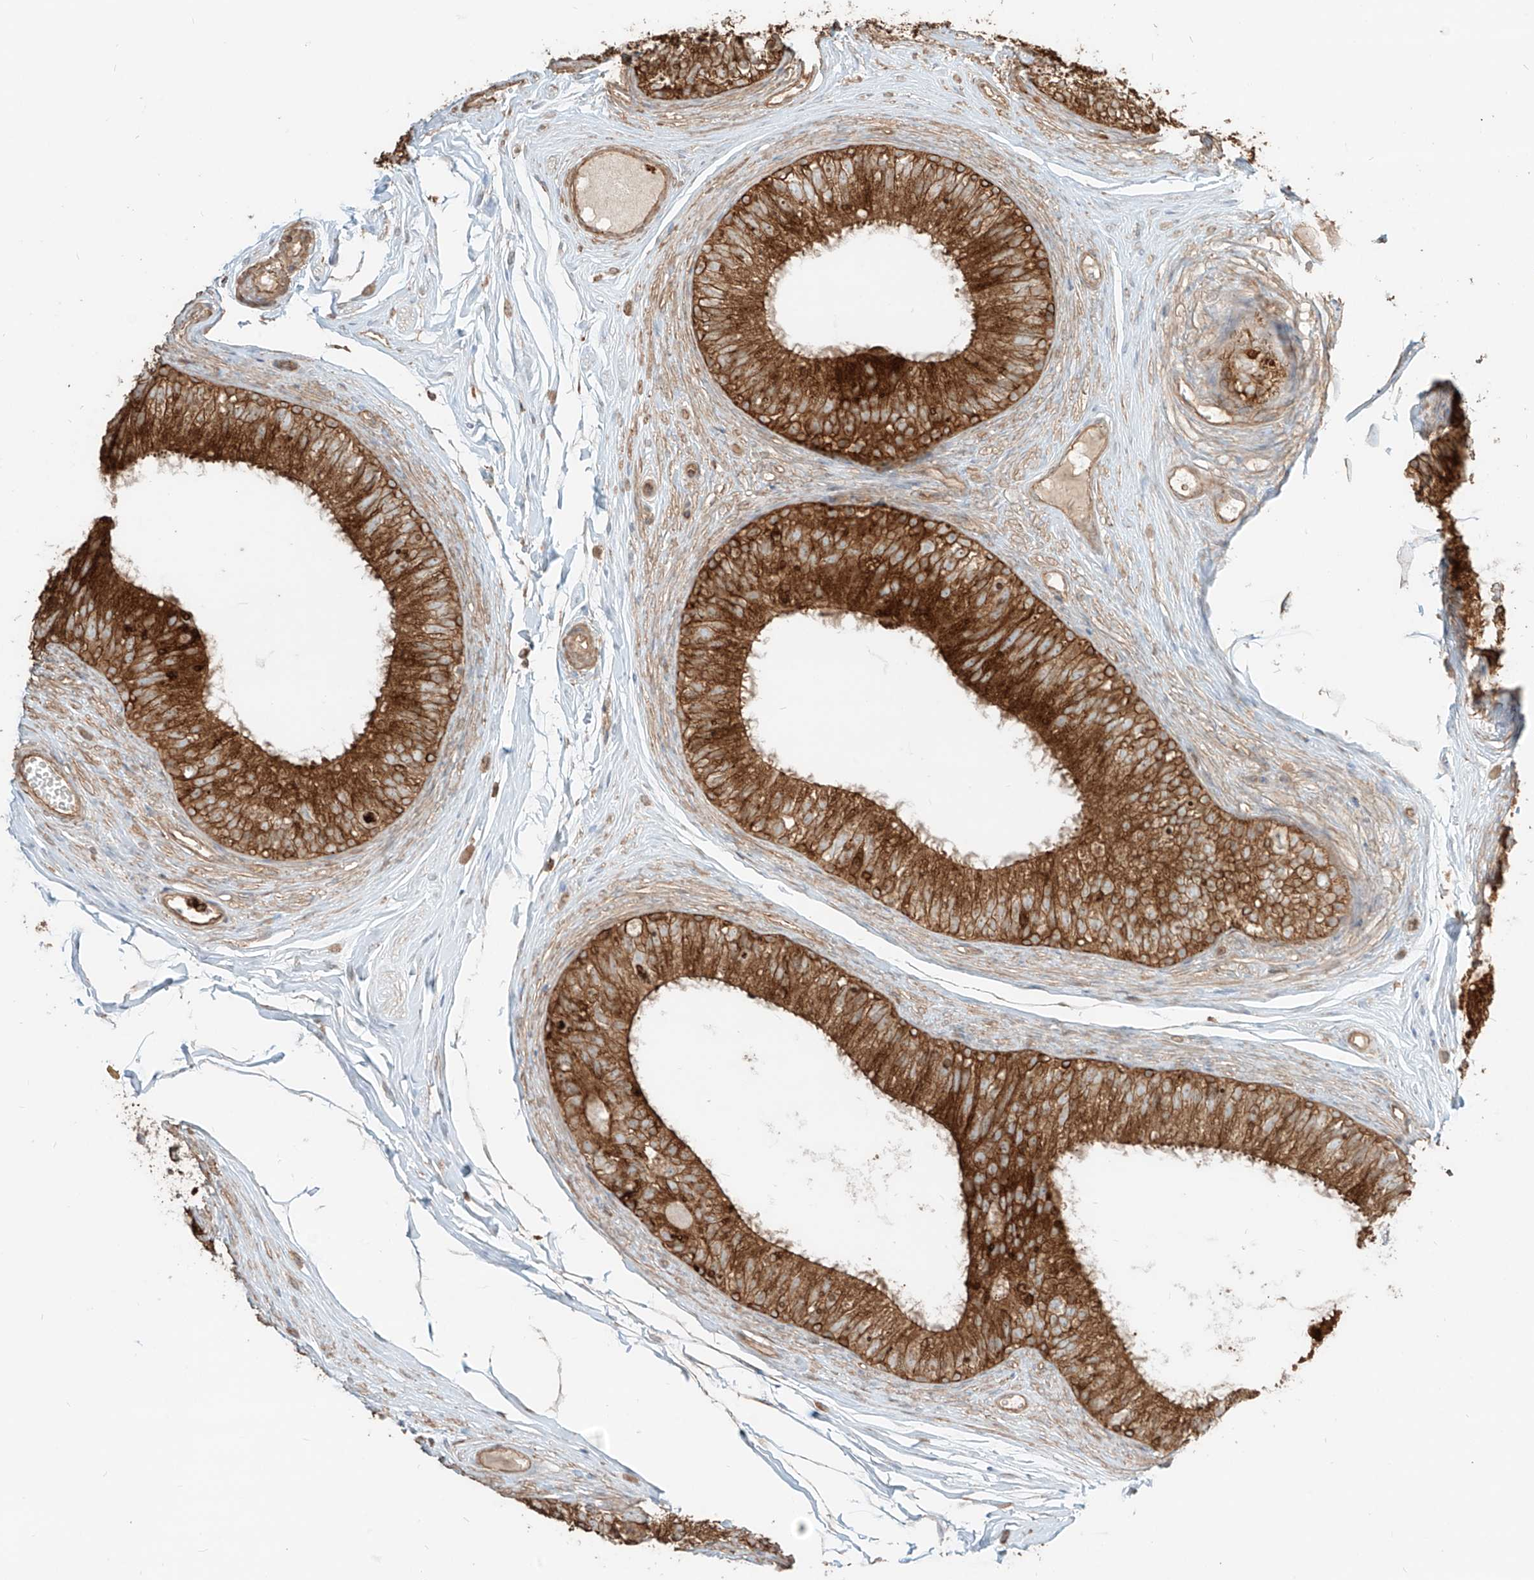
{"staining": {"intensity": "strong", "quantity": ">75%", "location": "cytoplasmic/membranous"}, "tissue": "epididymis", "cell_type": "Glandular cells", "image_type": "normal", "snomed": [{"axis": "morphology", "description": "Normal tissue, NOS"}, {"axis": "morphology", "description": "Seminoma in situ"}, {"axis": "topography", "description": "Testis"}, {"axis": "topography", "description": "Epididymis"}], "caption": "The micrograph exhibits a brown stain indicating the presence of a protein in the cytoplasmic/membranous of glandular cells in epididymis. The protein of interest is shown in brown color, while the nuclei are stained blue.", "gene": "CCDC115", "patient": {"sex": "male", "age": 28}}